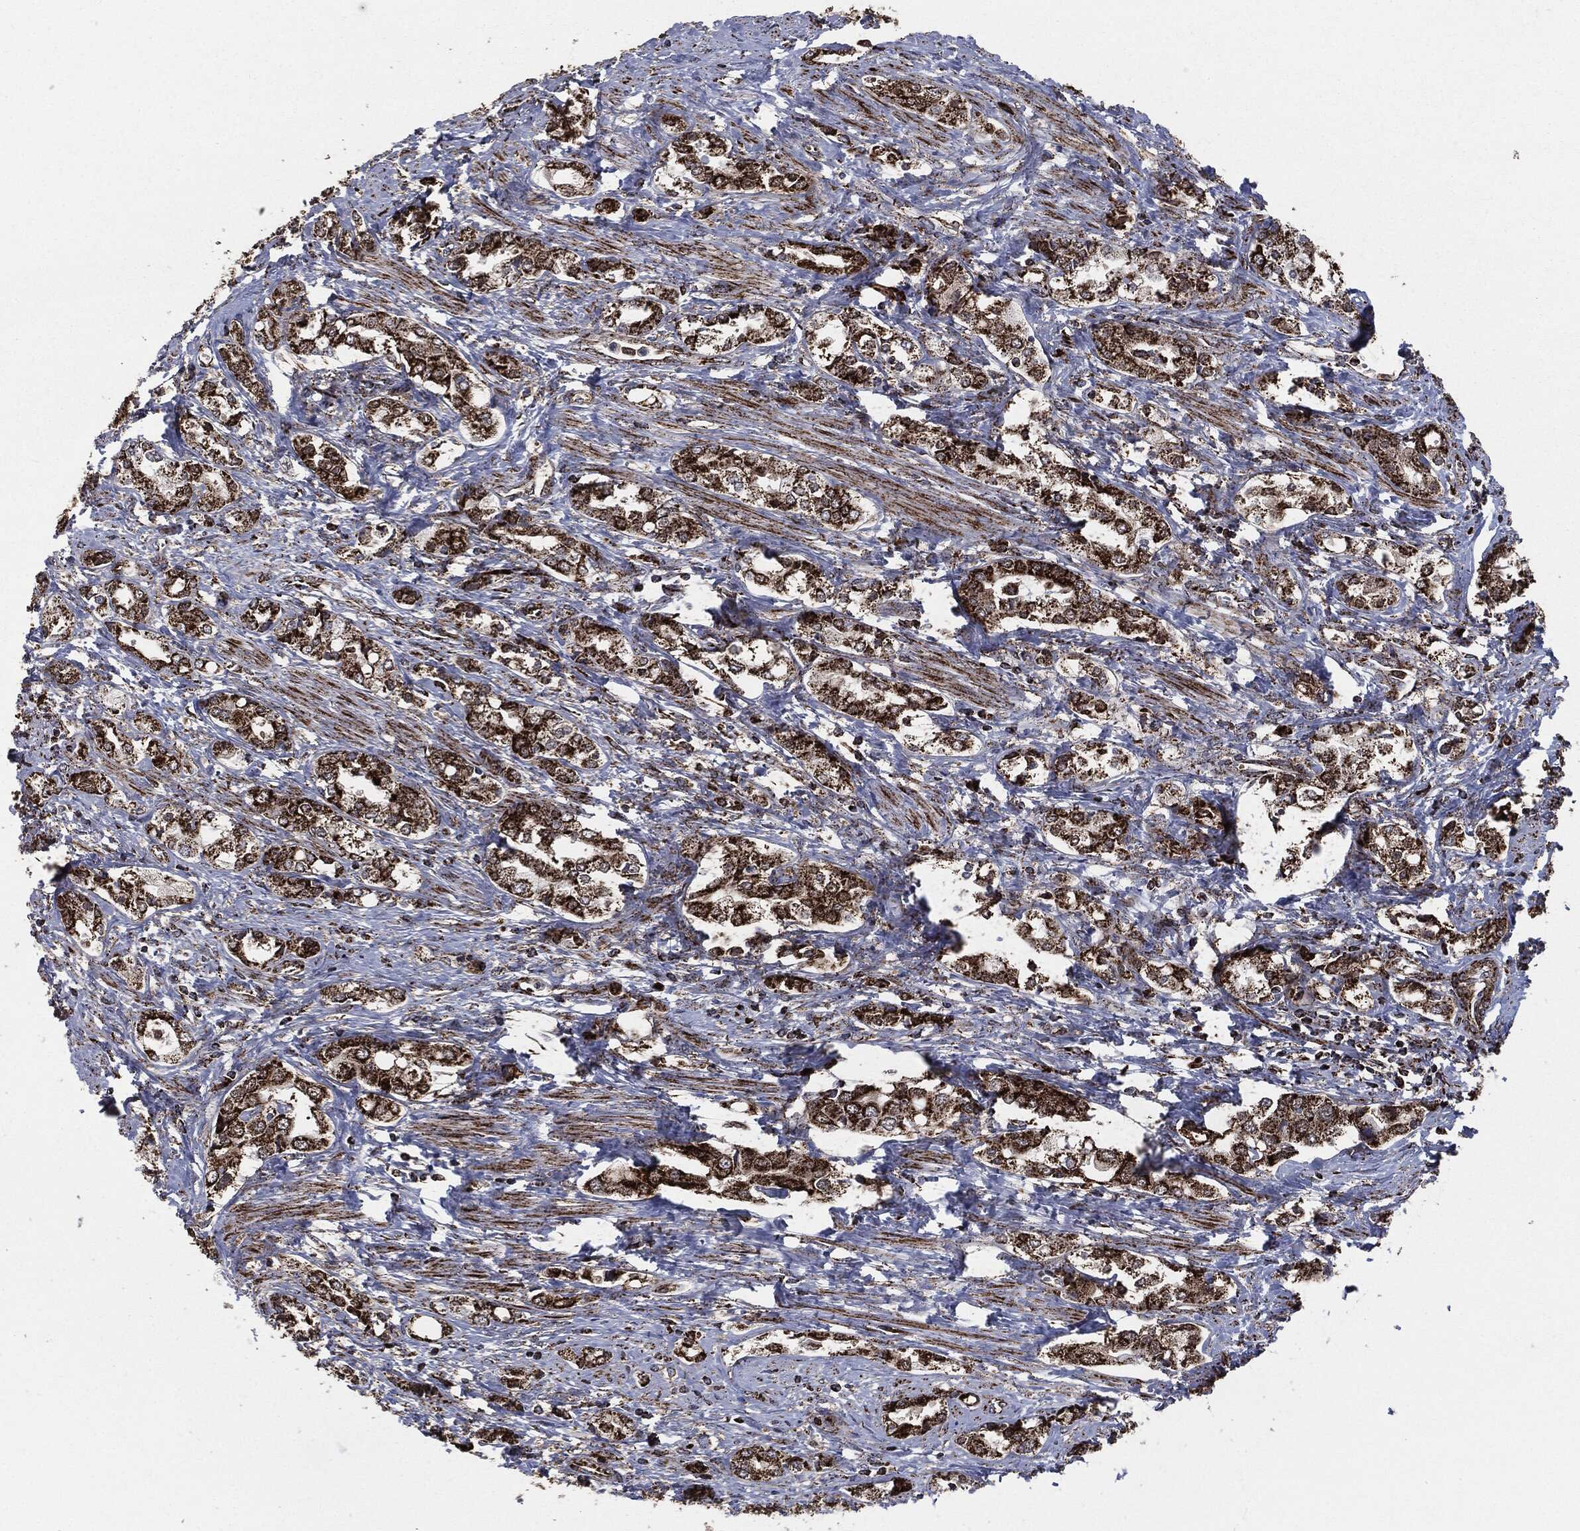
{"staining": {"intensity": "strong", "quantity": "25%-75%", "location": "cytoplasmic/membranous"}, "tissue": "prostate cancer", "cell_type": "Tumor cells", "image_type": "cancer", "snomed": [{"axis": "morphology", "description": "Adenocarcinoma, NOS"}, {"axis": "topography", "description": "Prostate and seminal vesicle, NOS"}, {"axis": "topography", "description": "Prostate"}], "caption": "Prostate cancer tissue exhibits strong cytoplasmic/membranous positivity in about 25%-75% of tumor cells, visualized by immunohistochemistry. (IHC, brightfield microscopy, high magnification).", "gene": "FH", "patient": {"sex": "male", "age": 62}}